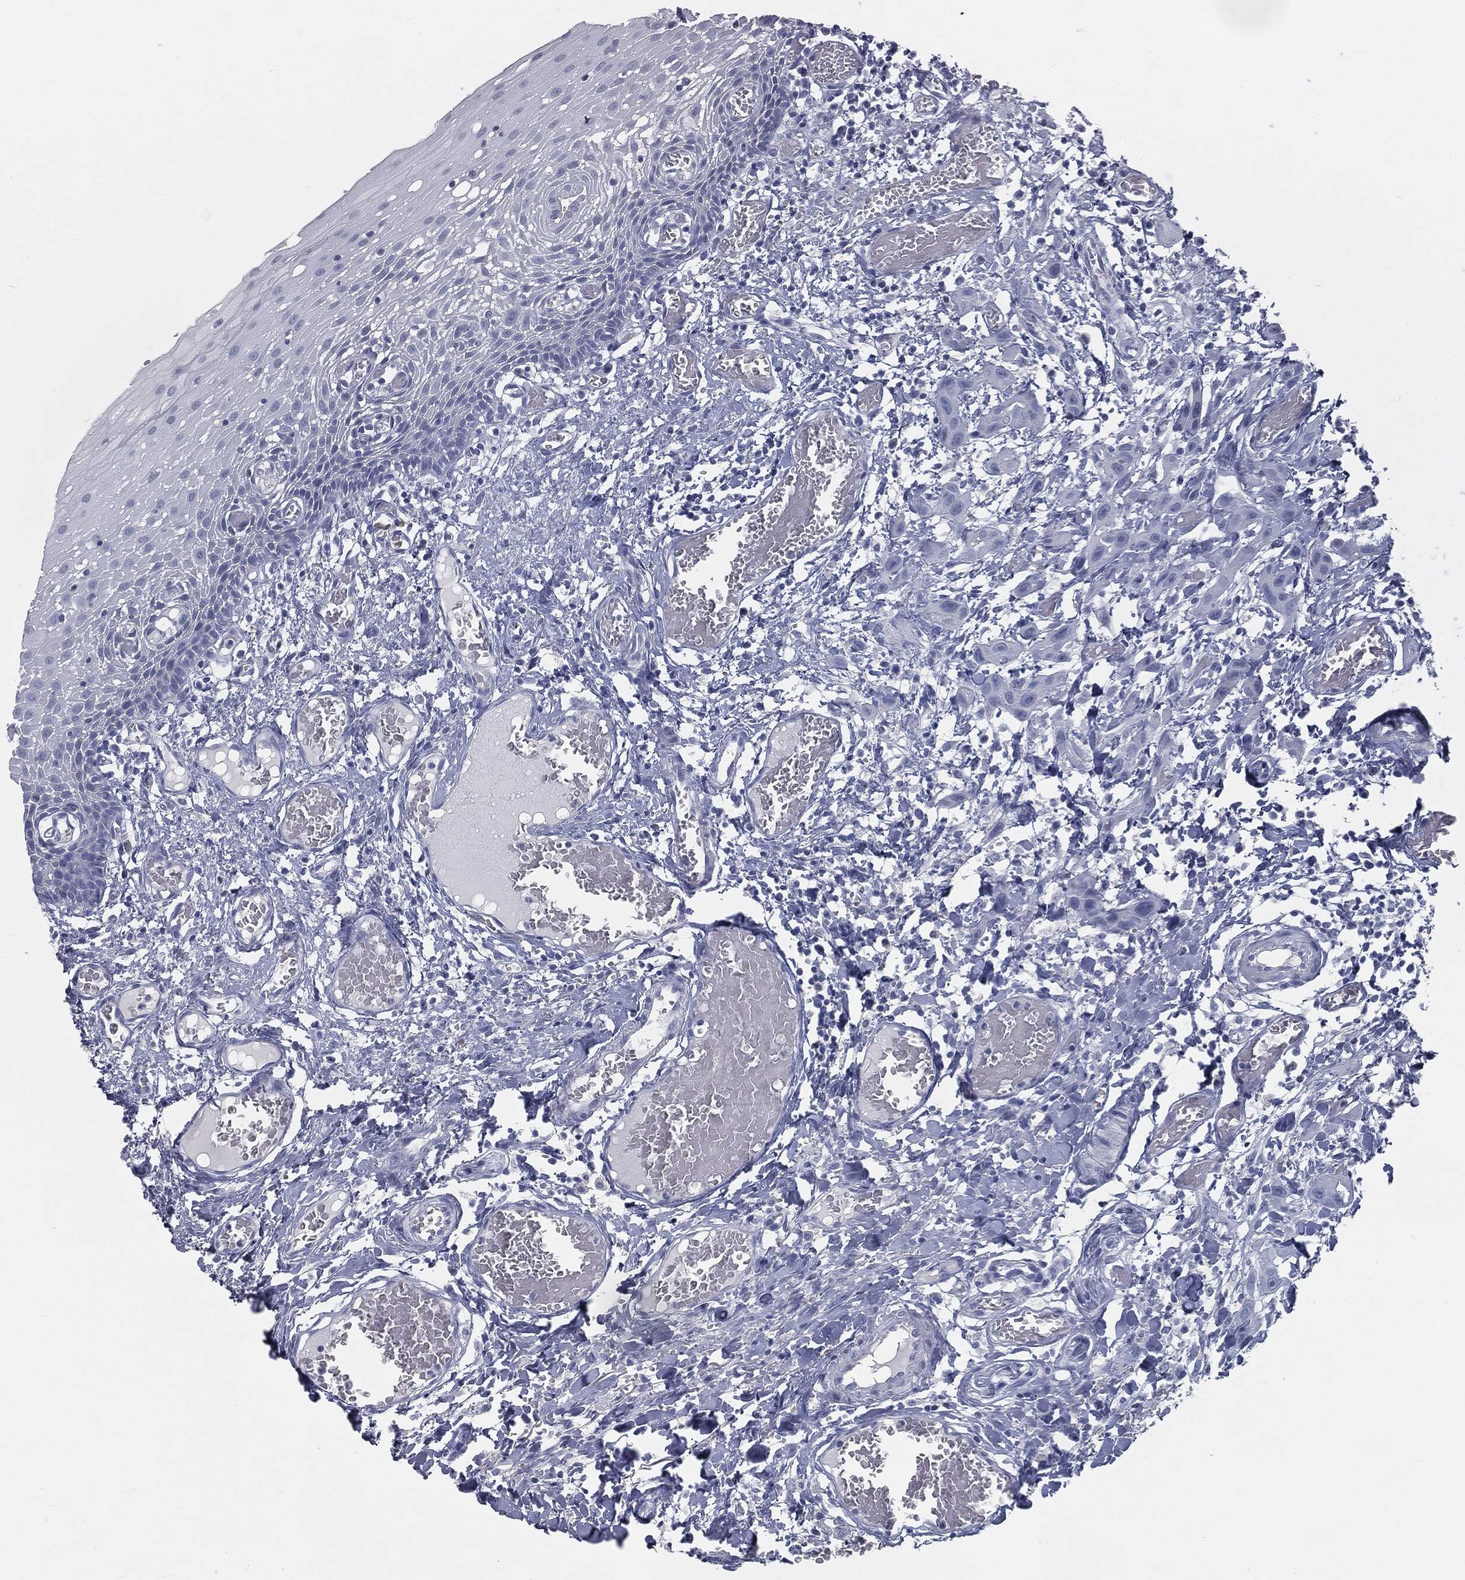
{"staining": {"intensity": "negative", "quantity": "none", "location": "none"}, "tissue": "oral mucosa", "cell_type": "Squamous epithelial cells", "image_type": "normal", "snomed": [{"axis": "morphology", "description": "Normal tissue, NOS"}, {"axis": "morphology", "description": "Squamous cell carcinoma, NOS"}, {"axis": "topography", "description": "Oral tissue"}, {"axis": "topography", "description": "Head-Neck"}], "caption": "Oral mucosa stained for a protein using immunohistochemistry (IHC) exhibits no positivity squamous epithelial cells.", "gene": "PRAME", "patient": {"sex": "female", "age": 70}}